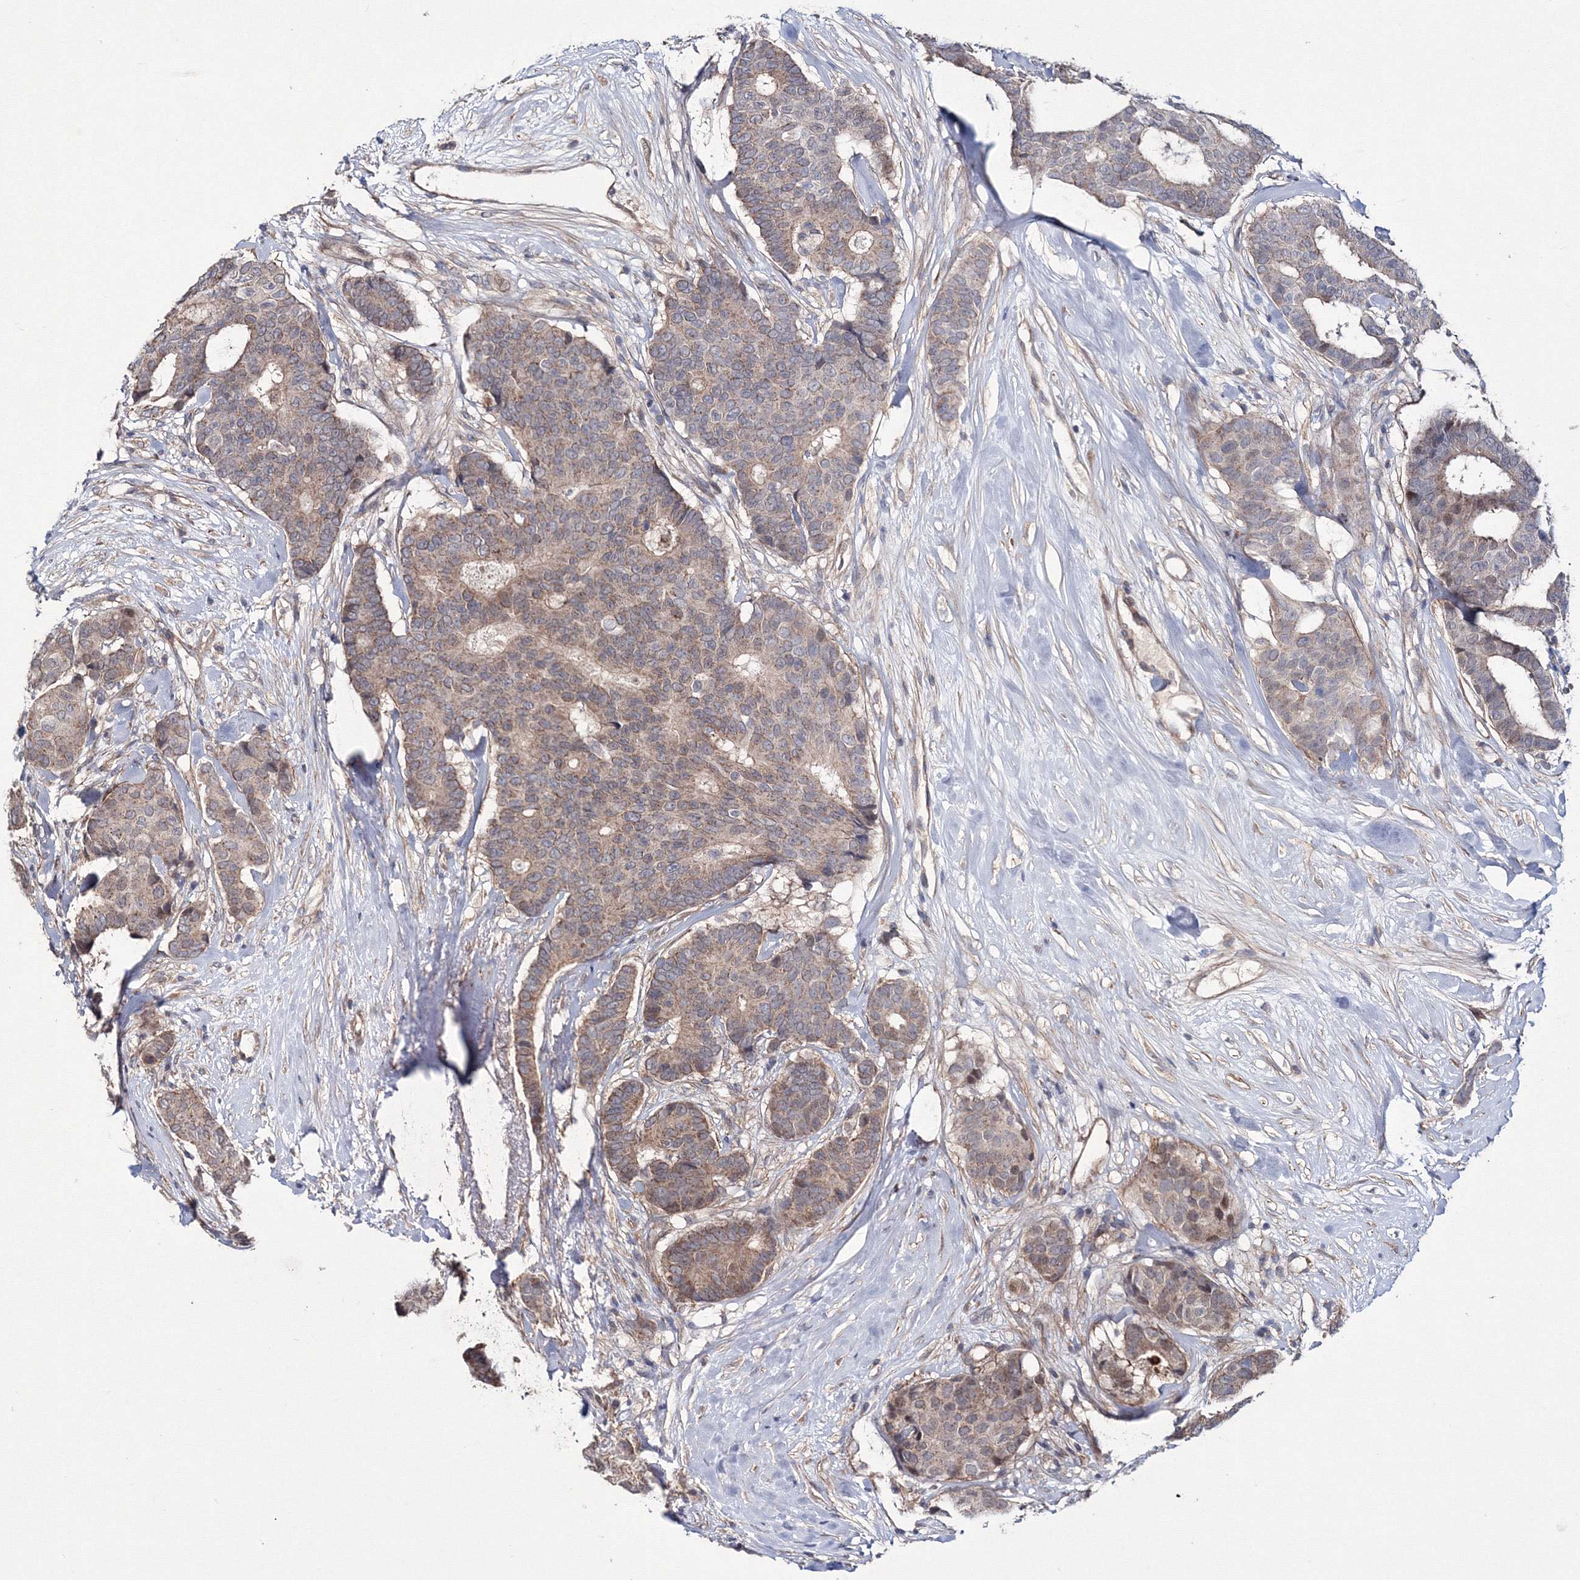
{"staining": {"intensity": "weak", "quantity": ">75%", "location": "cytoplasmic/membranous"}, "tissue": "breast cancer", "cell_type": "Tumor cells", "image_type": "cancer", "snomed": [{"axis": "morphology", "description": "Duct carcinoma"}, {"axis": "topography", "description": "Breast"}], "caption": "Tumor cells exhibit low levels of weak cytoplasmic/membranous expression in about >75% of cells in invasive ductal carcinoma (breast).", "gene": "PPP2R2B", "patient": {"sex": "female", "age": 75}}